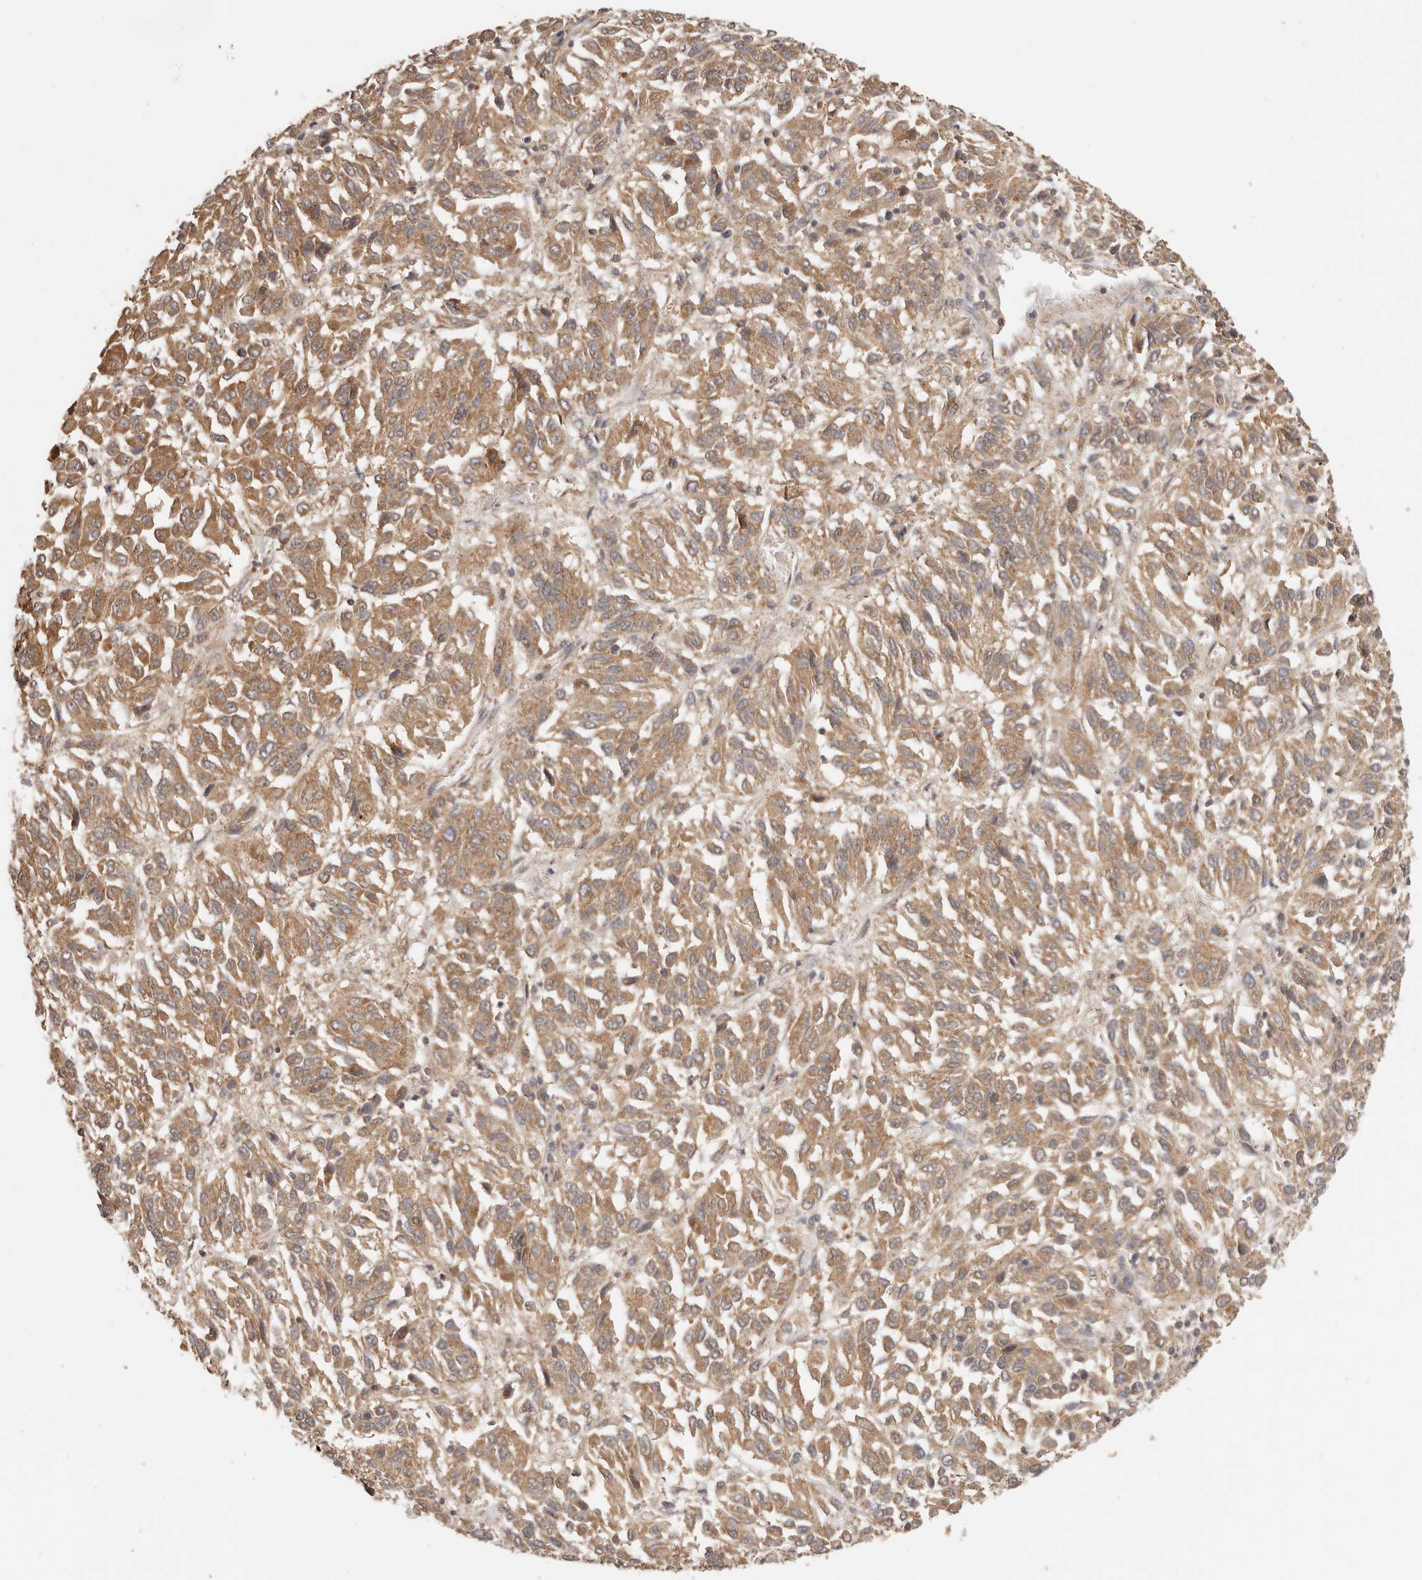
{"staining": {"intensity": "moderate", "quantity": ">75%", "location": "cytoplasmic/membranous"}, "tissue": "melanoma", "cell_type": "Tumor cells", "image_type": "cancer", "snomed": [{"axis": "morphology", "description": "Malignant melanoma, Metastatic site"}, {"axis": "topography", "description": "Lung"}], "caption": "Melanoma was stained to show a protein in brown. There is medium levels of moderate cytoplasmic/membranous expression in about >75% of tumor cells. (DAB IHC with brightfield microscopy, high magnification).", "gene": "AFDN", "patient": {"sex": "male", "age": 64}}